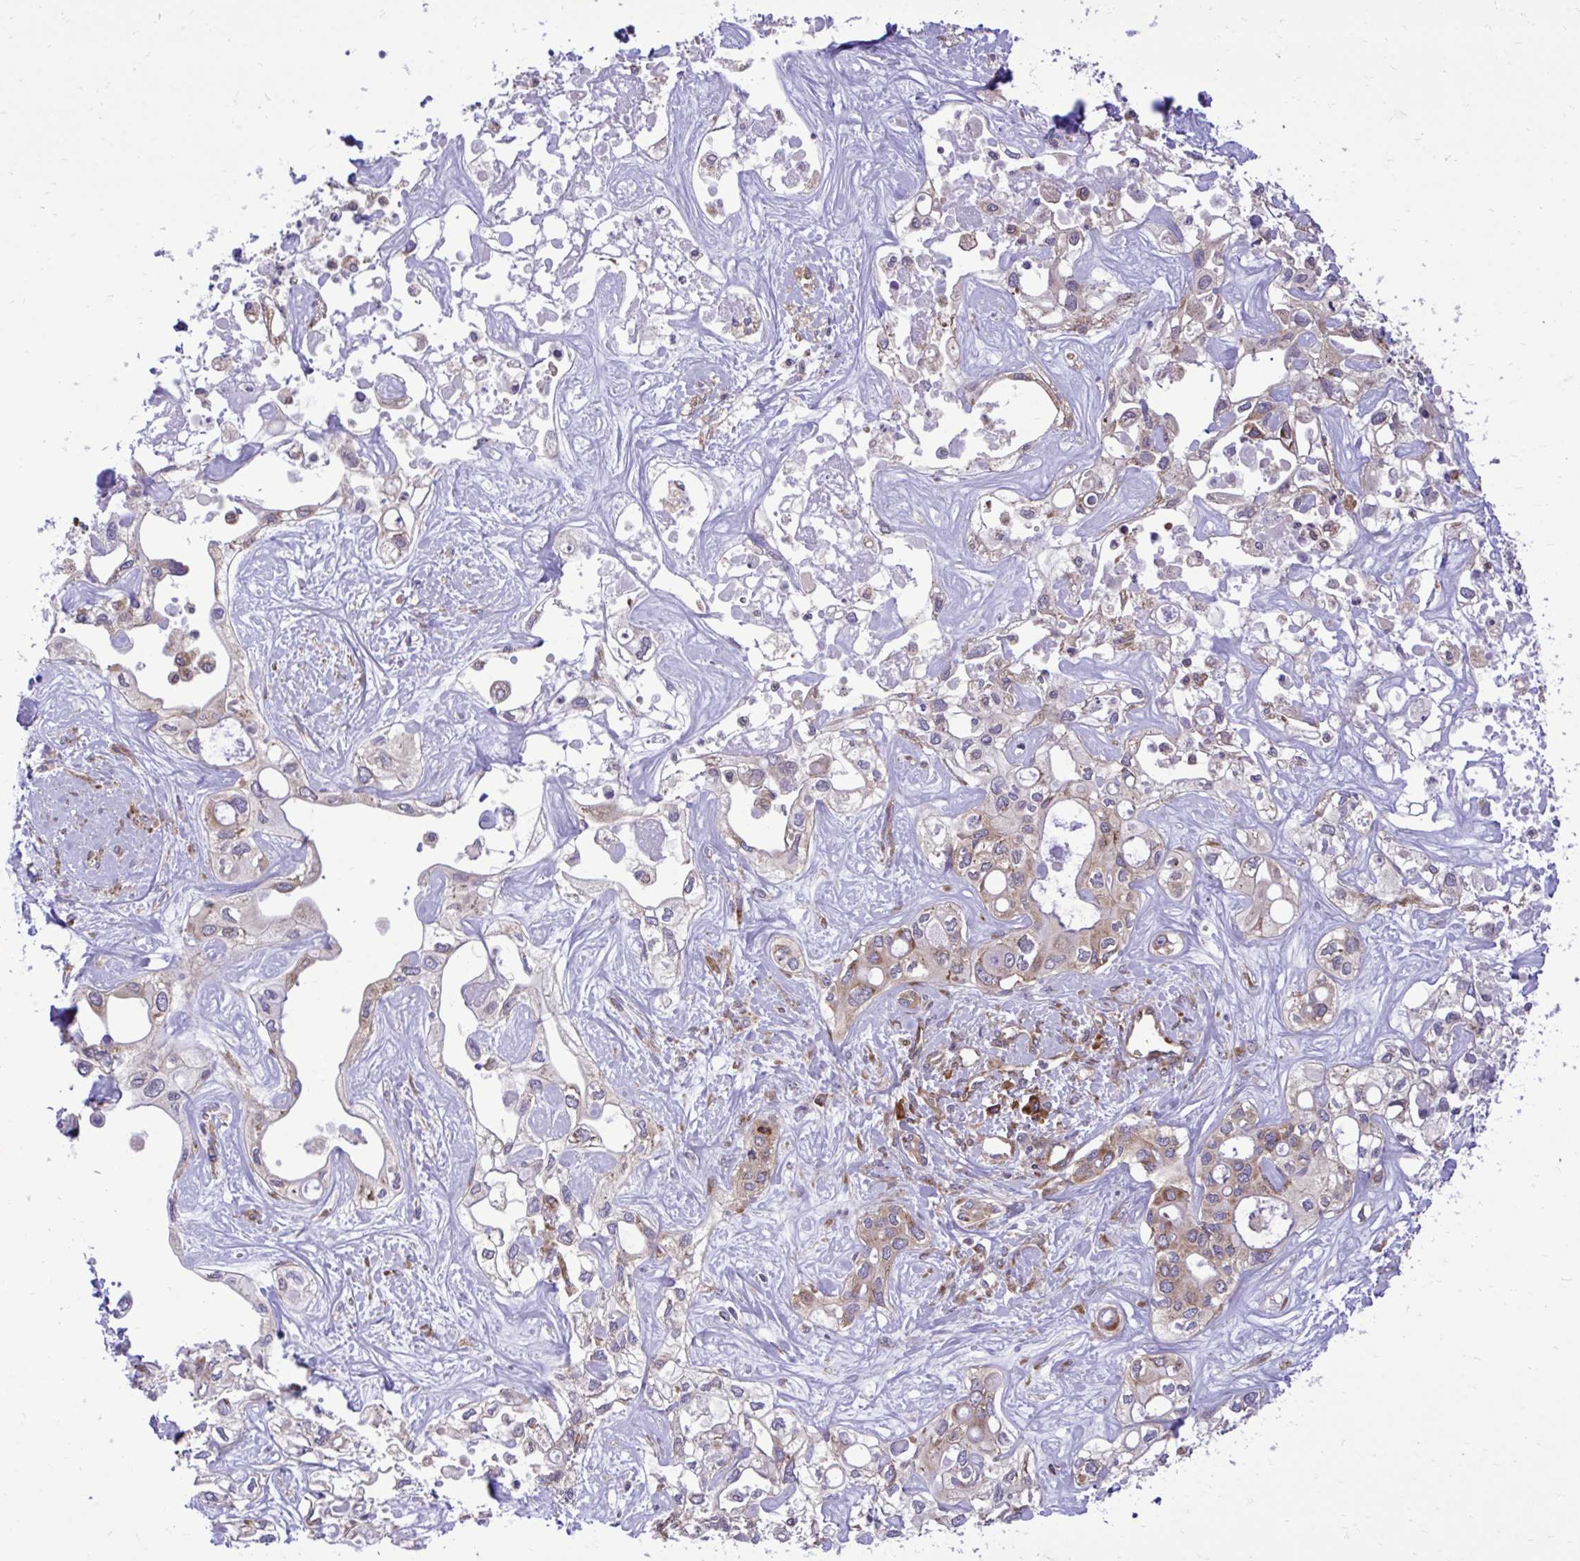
{"staining": {"intensity": "weak", "quantity": "<25%", "location": "cytoplasmic/membranous"}, "tissue": "liver cancer", "cell_type": "Tumor cells", "image_type": "cancer", "snomed": [{"axis": "morphology", "description": "Cholangiocarcinoma"}, {"axis": "topography", "description": "Liver"}], "caption": "Immunohistochemistry (IHC) histopathology image of neoplastic tissue: human liver cancer stained with DAB displays no significant protein staining in tumor cells.", "gene": "RPS15", "patient": {"sex": "female", "age": 64}}